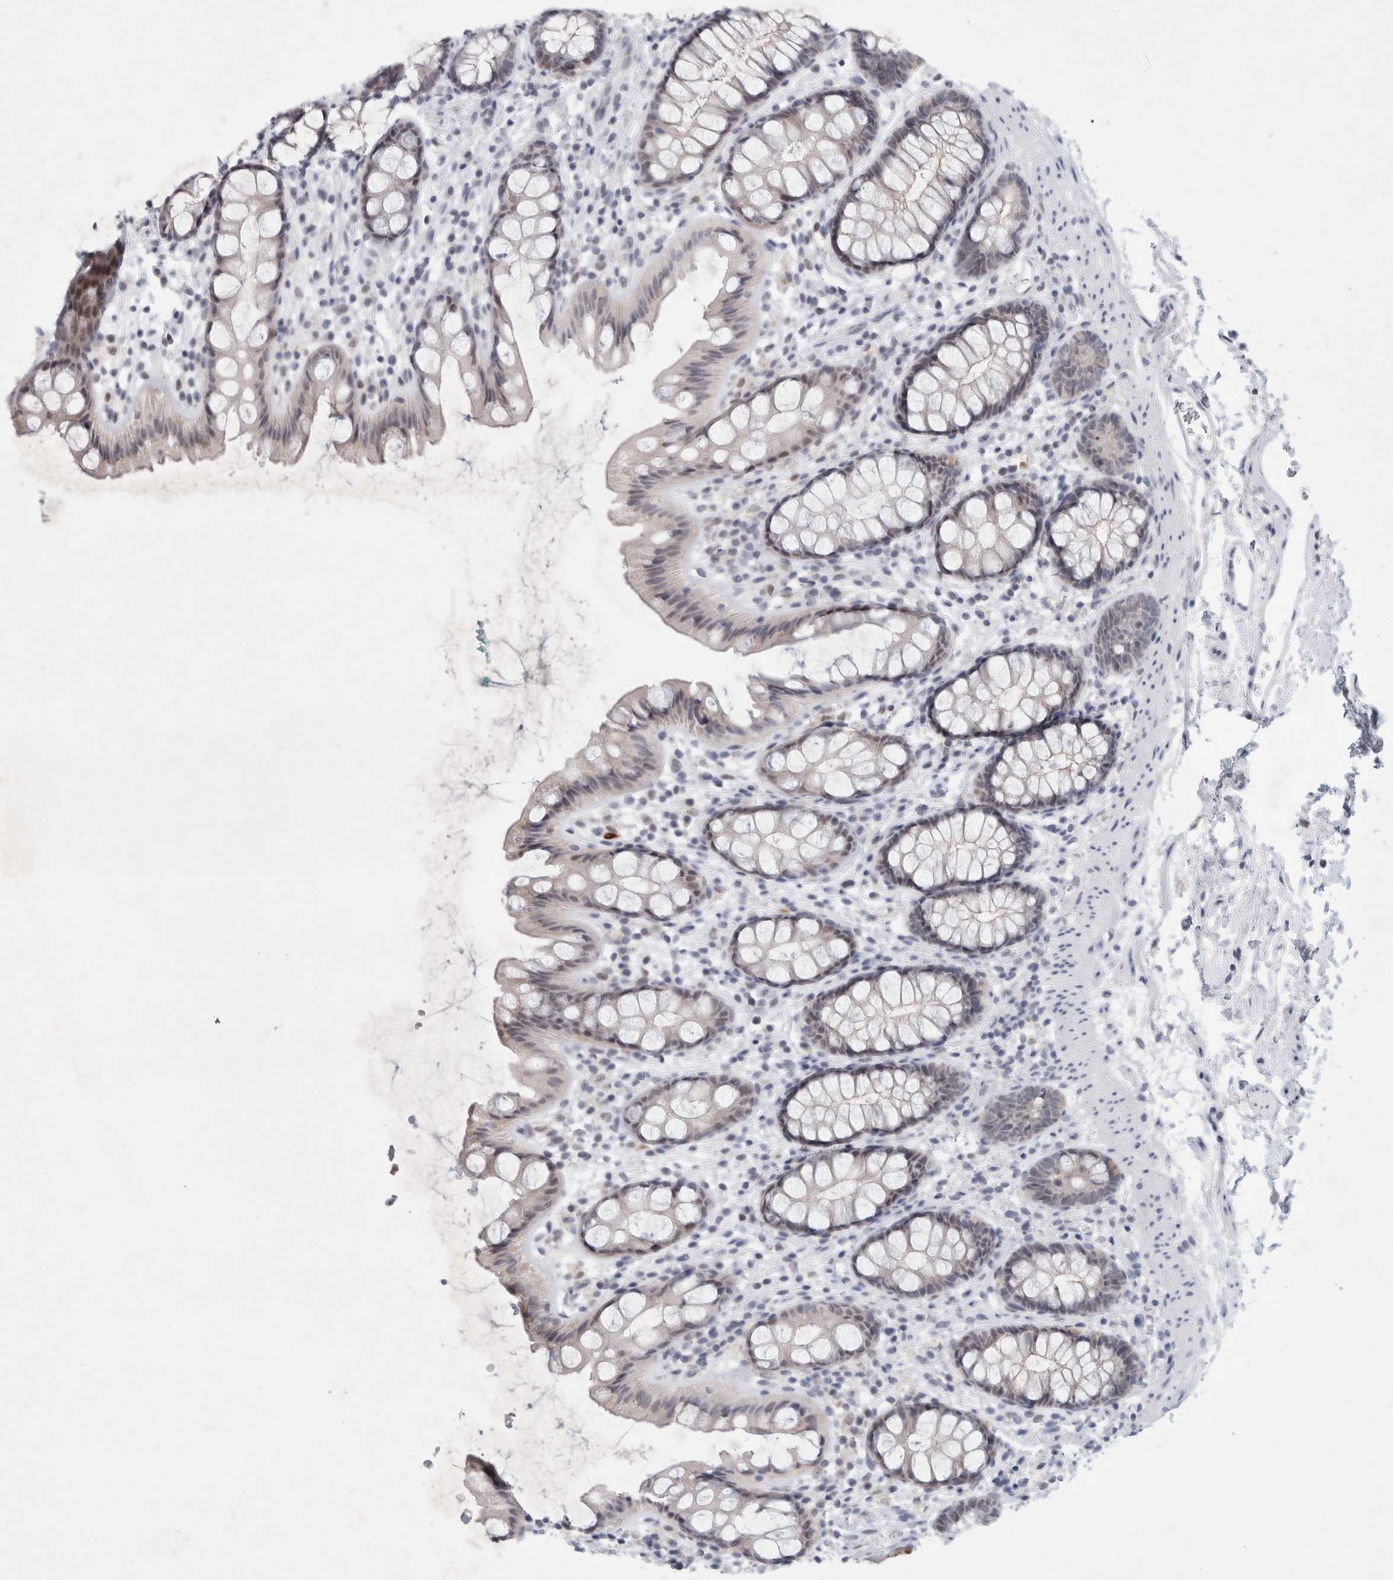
{"staining": {"intensity": "negative", "quantity": "none", "location": "none"}, "tissue": "rectum", "cell_type": "Glandular cells", "image_type": "normal", "snomed": [{"axis": "morphology", "description": "Normal tissue, NOS"}, {"axis": "topography", "description": "Rectum"}], "caption": "DAB (3,3'-diaminobenzidine) immunohistochemical staining of normal rectum demonstrates no significant positivity in glandular cells. Nuclei are stained in blue.", "gene": "NIPA1", "patient": {"sex": "female", "age": 65}}